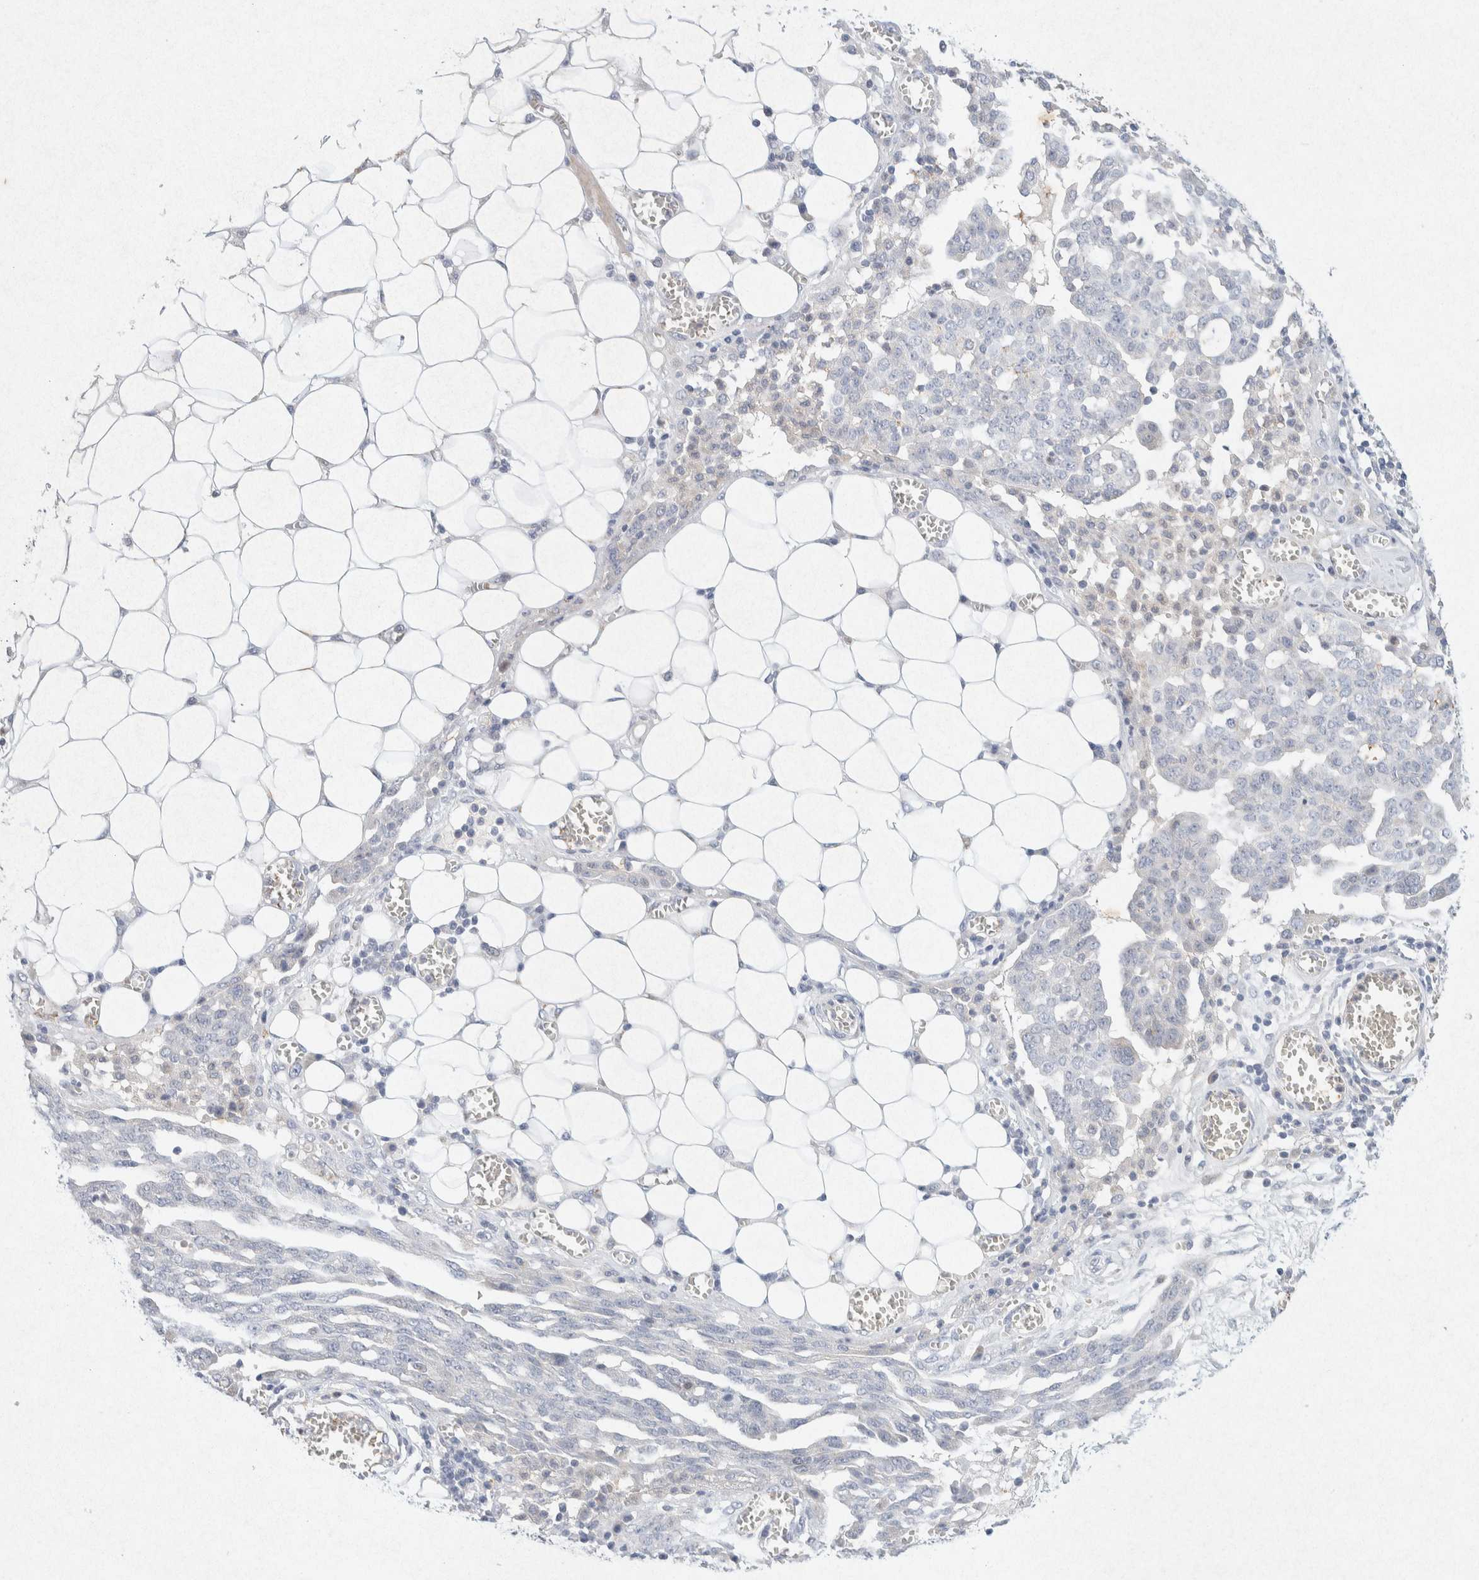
{"staining": {"intensity": "negative", "quantity": "none", "location": "none"}, "tissue": "ovarian cancer", "cell_type": "Tumor cells", "image_type": "cancer", "snomed": [{"axis": "morphology", "description": "Cystadenocarcinoma, serous, NOS"}, {"axis": "topography", "description": "Soft tissue"}, {"axis": "topography", "description": "Ovary"}], "caption": "The photomicrograph shows no significant staining in tumor cells of ovarian serous cystadenocarcinoma. (DAB (3,3'-diaminobenzidine) immunohistochemistry visualized using brightfield microscopy, high magnification).", "gene": "GNAI1", "patient": {"sex": "female", "age": 57}}